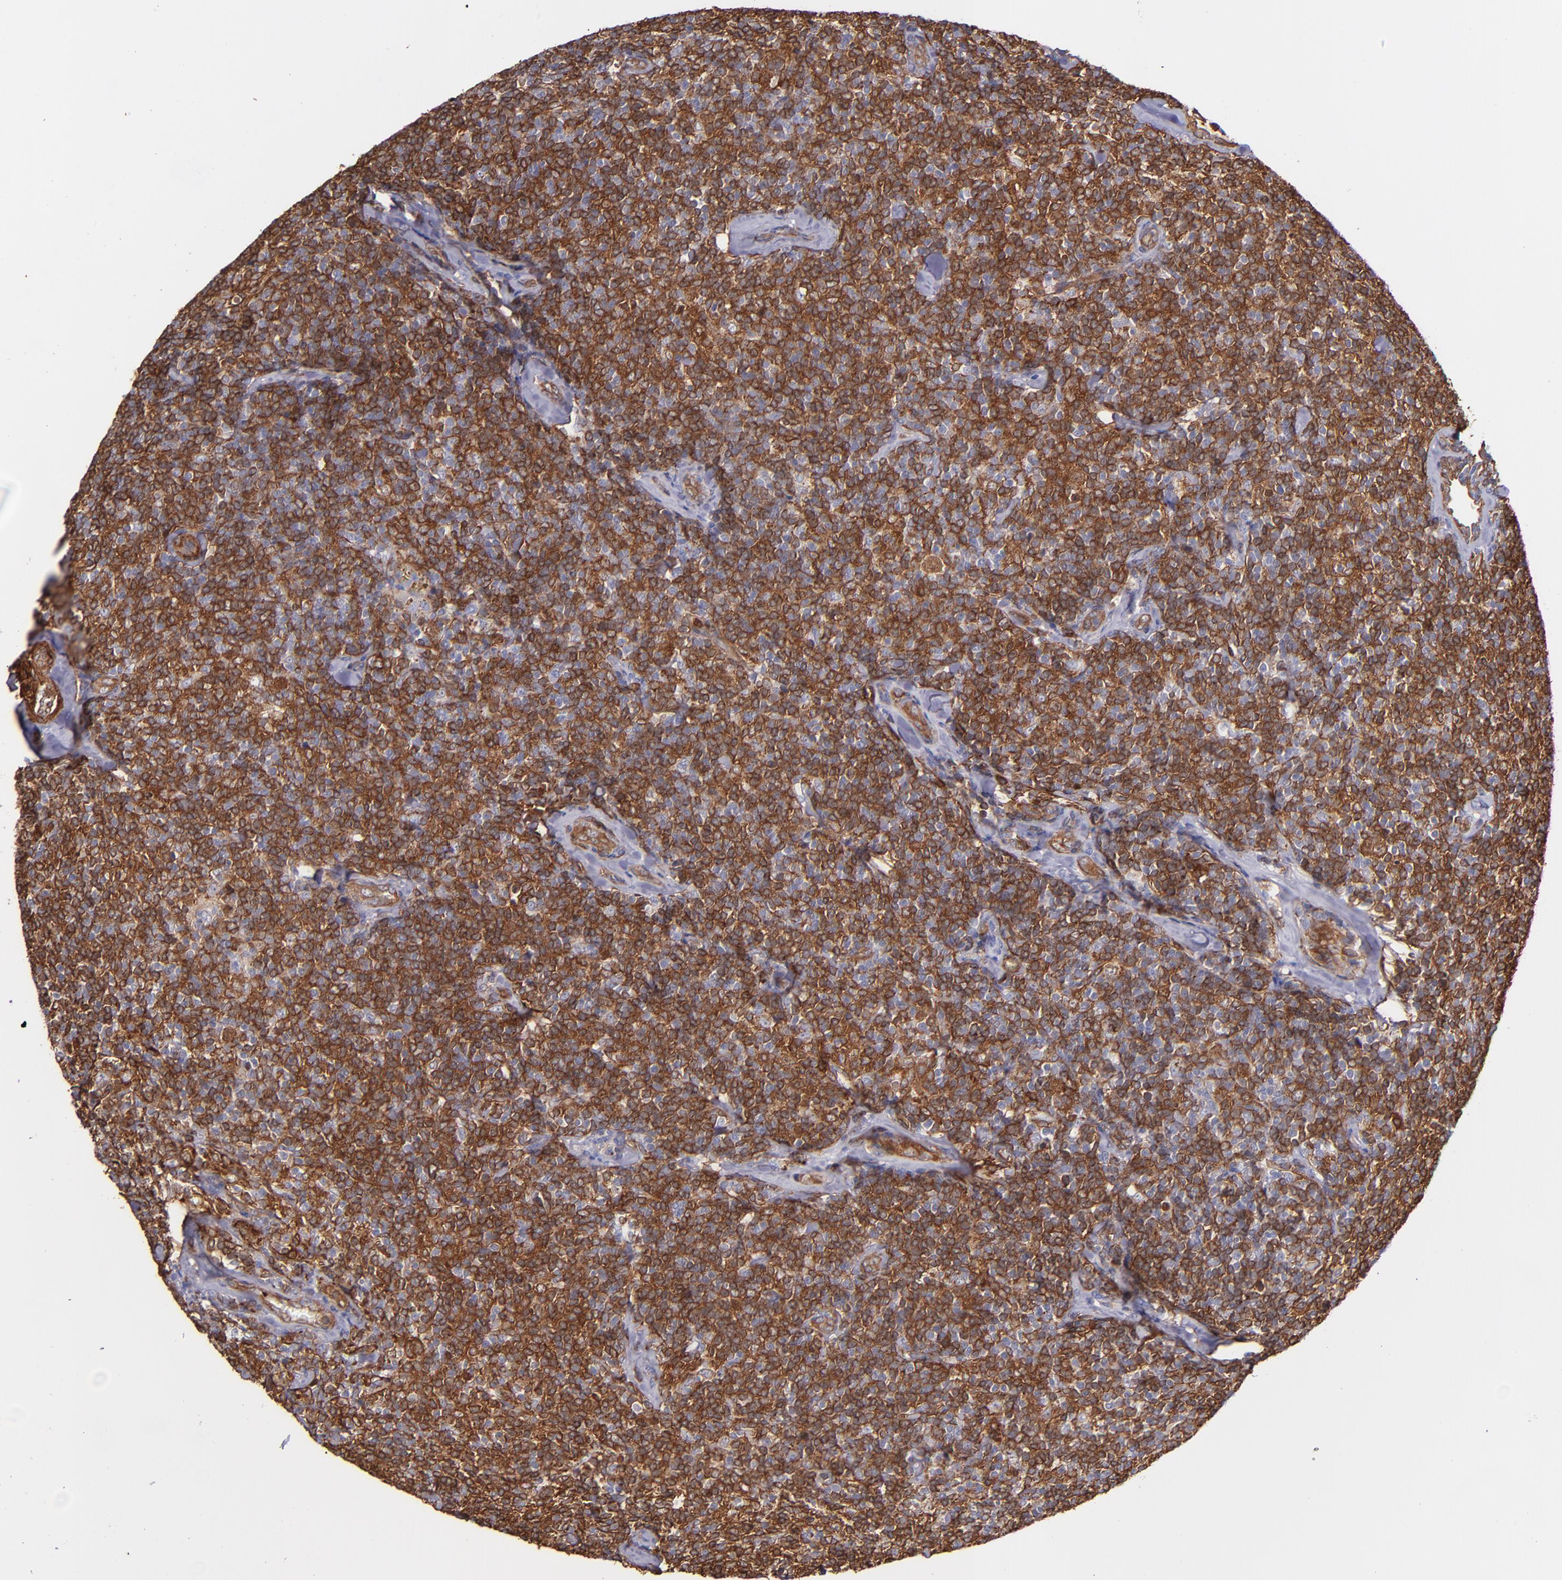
{"staining": {"intensity": "strong", "quantity": ">75%", "location": "cytoplasmic/membranous"}, "tissue": "lymphoma", "cell_type": "Tumor cells", "image_type": "cancer", "snomed": [{"axis": "morphology", "description": "Malignant lymphoma, non-Hodgkin's type, Low grade"}, {"axis": "topography", "description": "Lymph node"}], "caption": "A brown stain shows strong cytoplasmic/membranous positivity of a protein in human low-grade malignant lymphoma, non-Hodgkin's type tumor cells.", "gene": "VCL", "patient": {"sex": "female", "age": 56}}